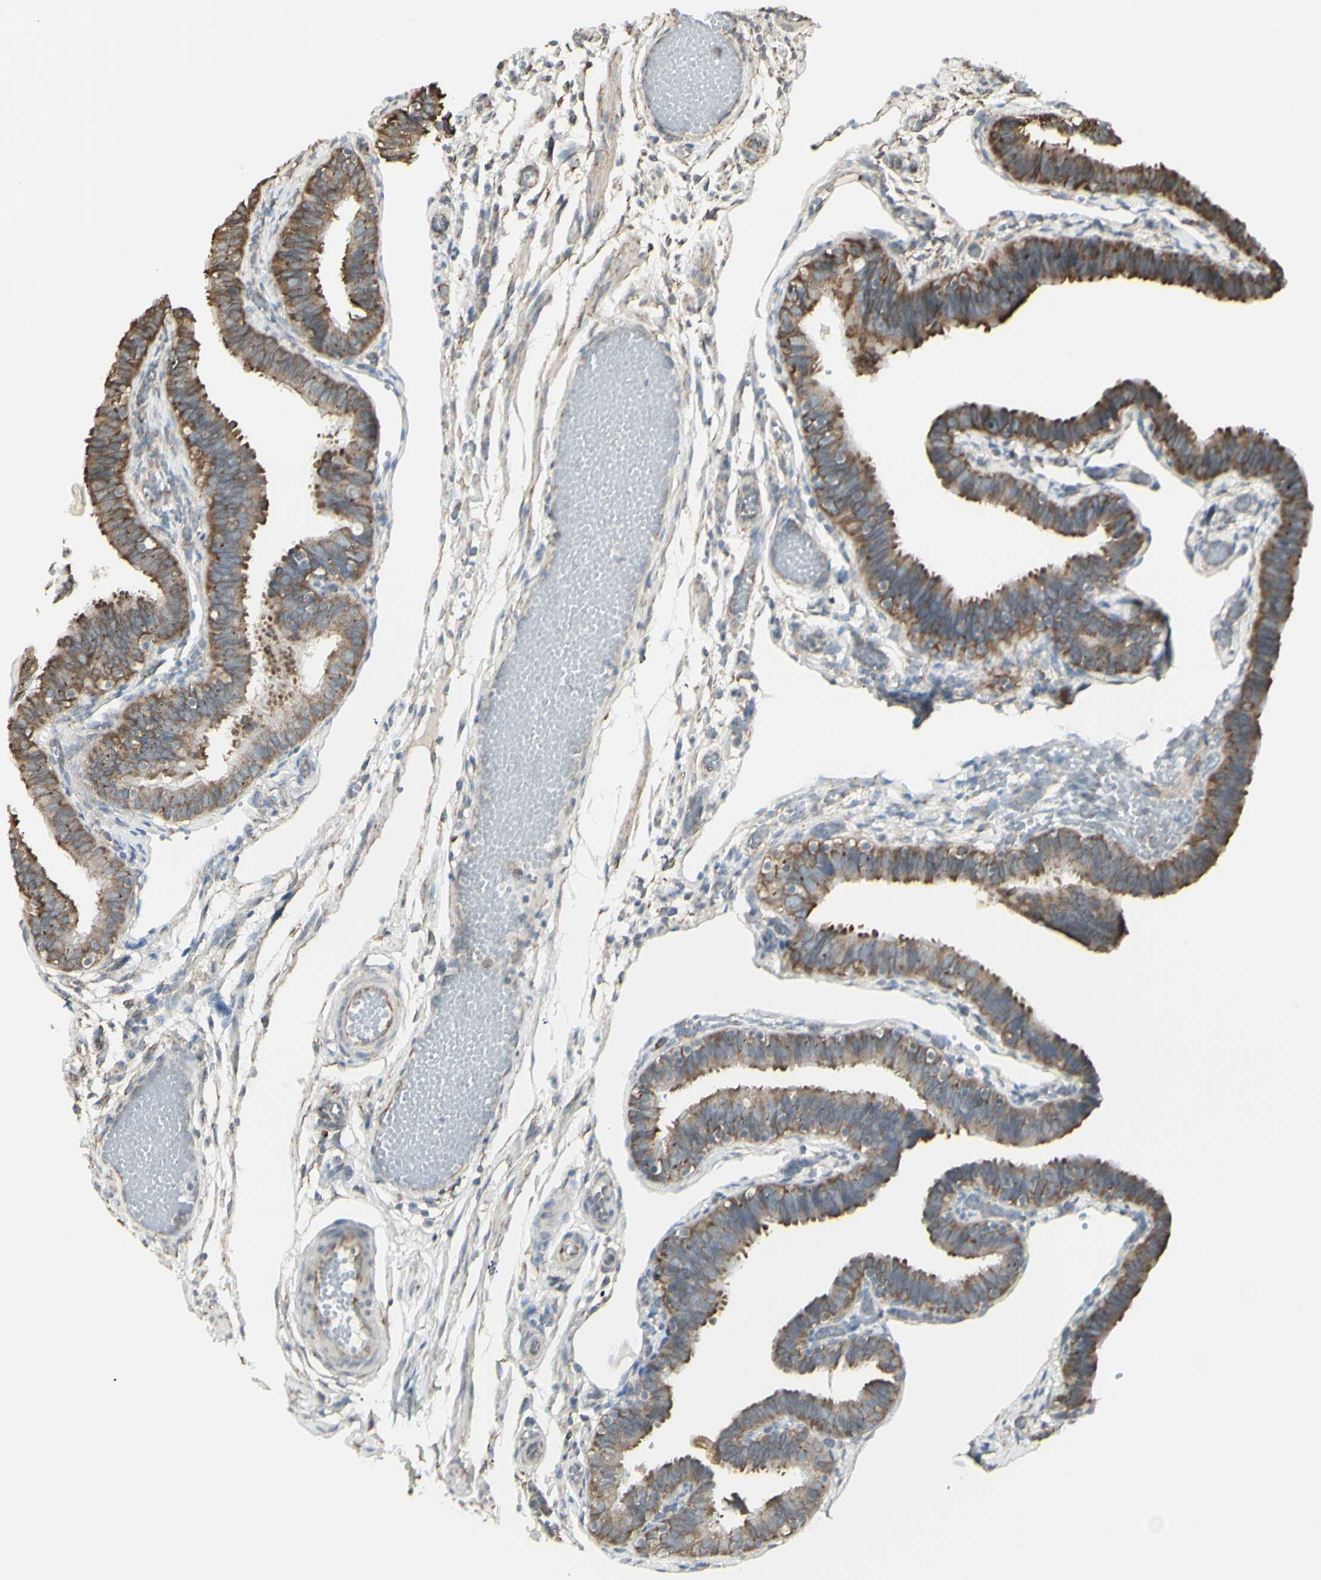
{"staining": {"intensity": "moderate", "quantity": ">75%", "location": "cytoplasmic/membranous"}, "tissue": "fallopian tube", "cell_type": "Glandular cells", "image_type": "normal", "snomed": [{"axis": "morphology", "description": "Normal tissue, NOS"}, {"axis": "topography", "description": "Fallopian tube"}], "caption": "This image reveals immunohistochemistry (IHC) staining of benign fallopian tube, with medium moderate cytoplasmic/membranous expression in about >75% of glandular cells.", "gene": "EEF1B2", "patient": {"sex": "female", "age": 46}}